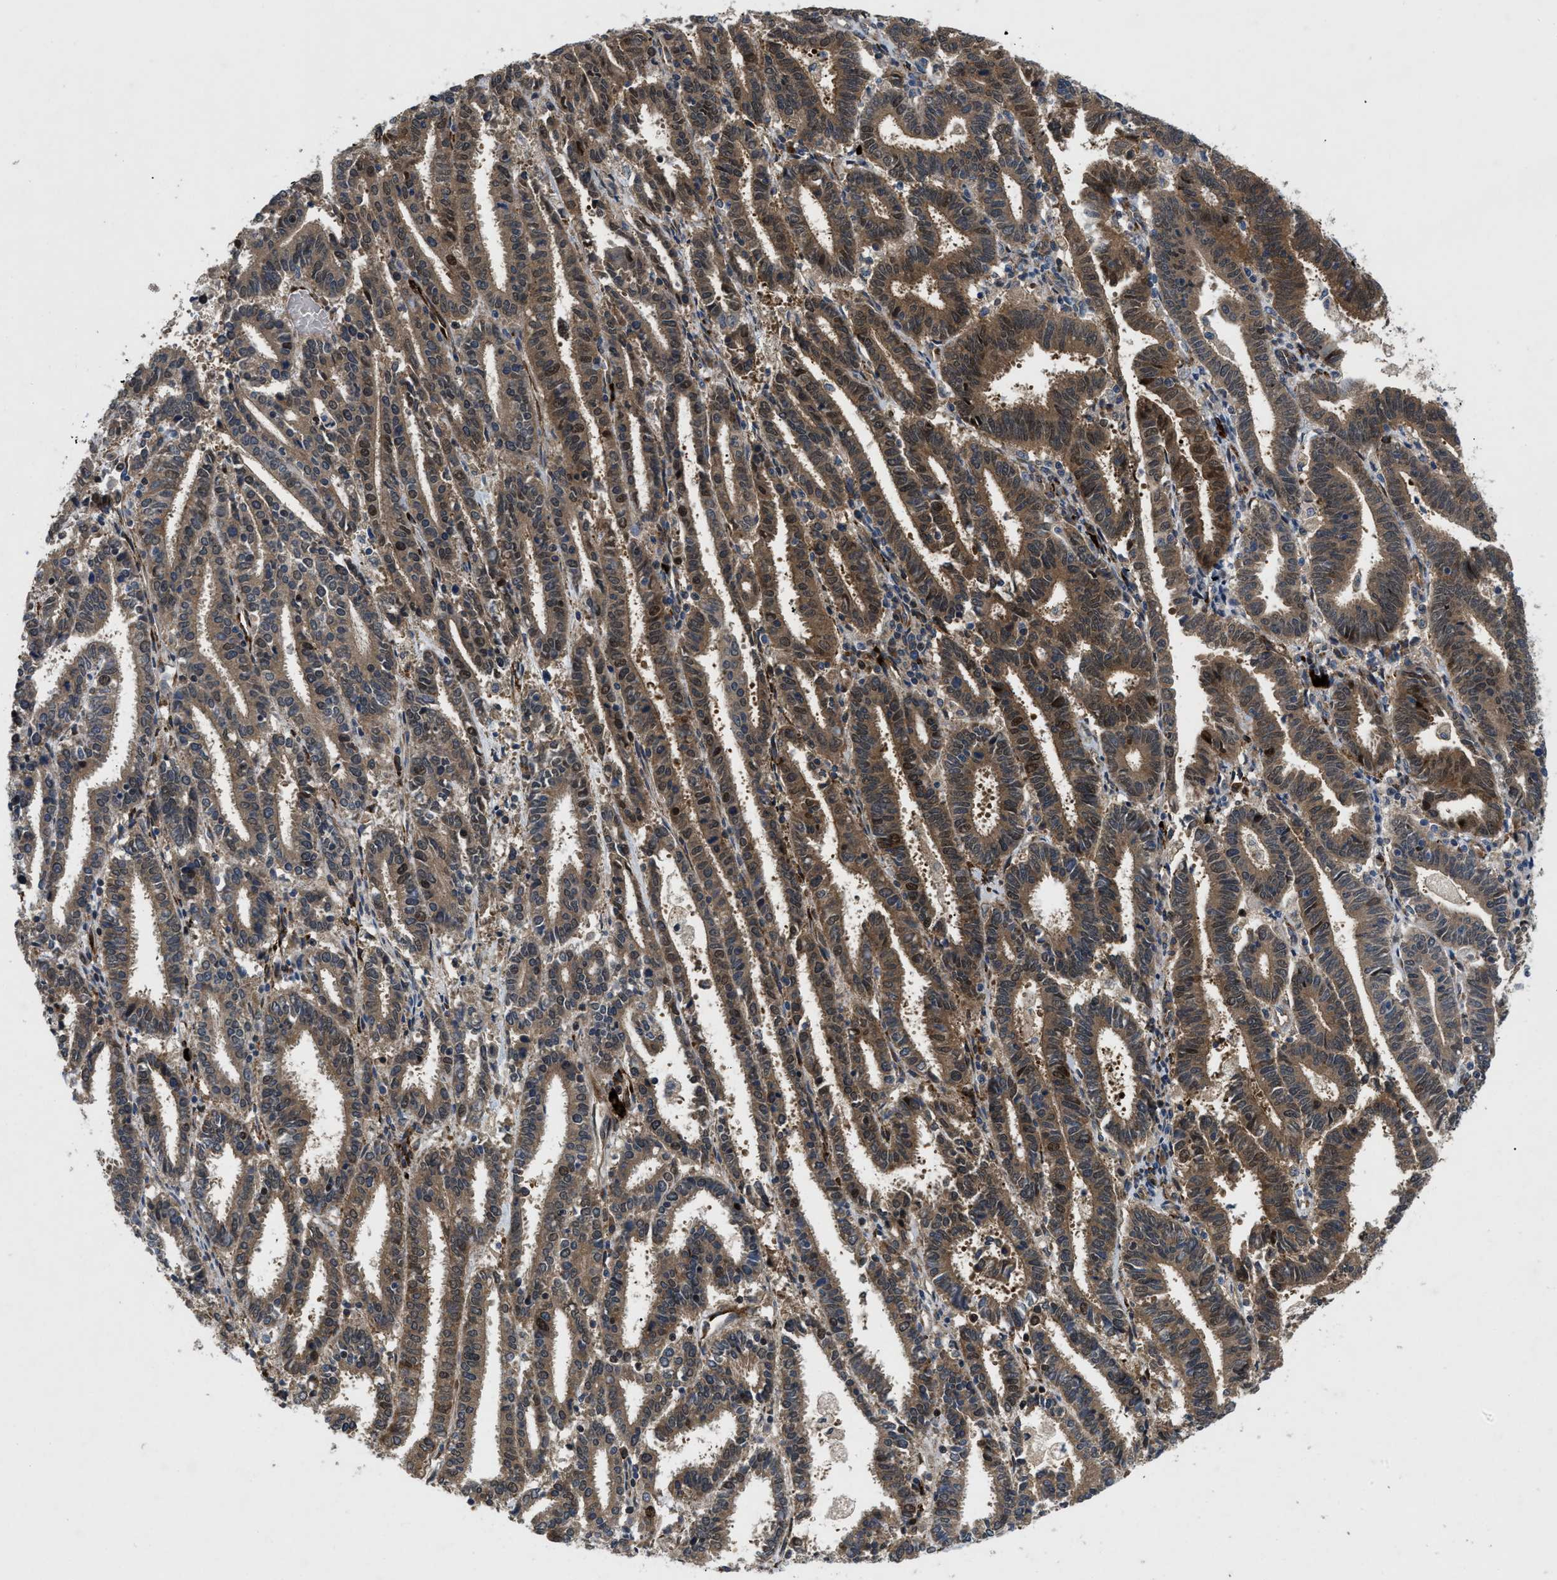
{"staining": {"intensity": "moderate", "quantity": ">75%", "location": "cytoplasmic/membranous,nuclear"}, "tissue": "endometrial cancer", "cell_type": "Tumor cells", "image_type": "cancer", "snomed": [{"axis": "morphology", "description": "Adenocarcinoma, NOS"}, {"axis": "topography", "description": "Uterus"}], "caption": "This is a photomicrograph of immunohistochemistry (IHC) staining of endometrial adenocarcinoma, which shows moderate positivity in the cytoplasmic/membranous and nuclear of tumor cells.", "gene": "HSPA12B", "patient": {"sex": "female", "age": 83}}